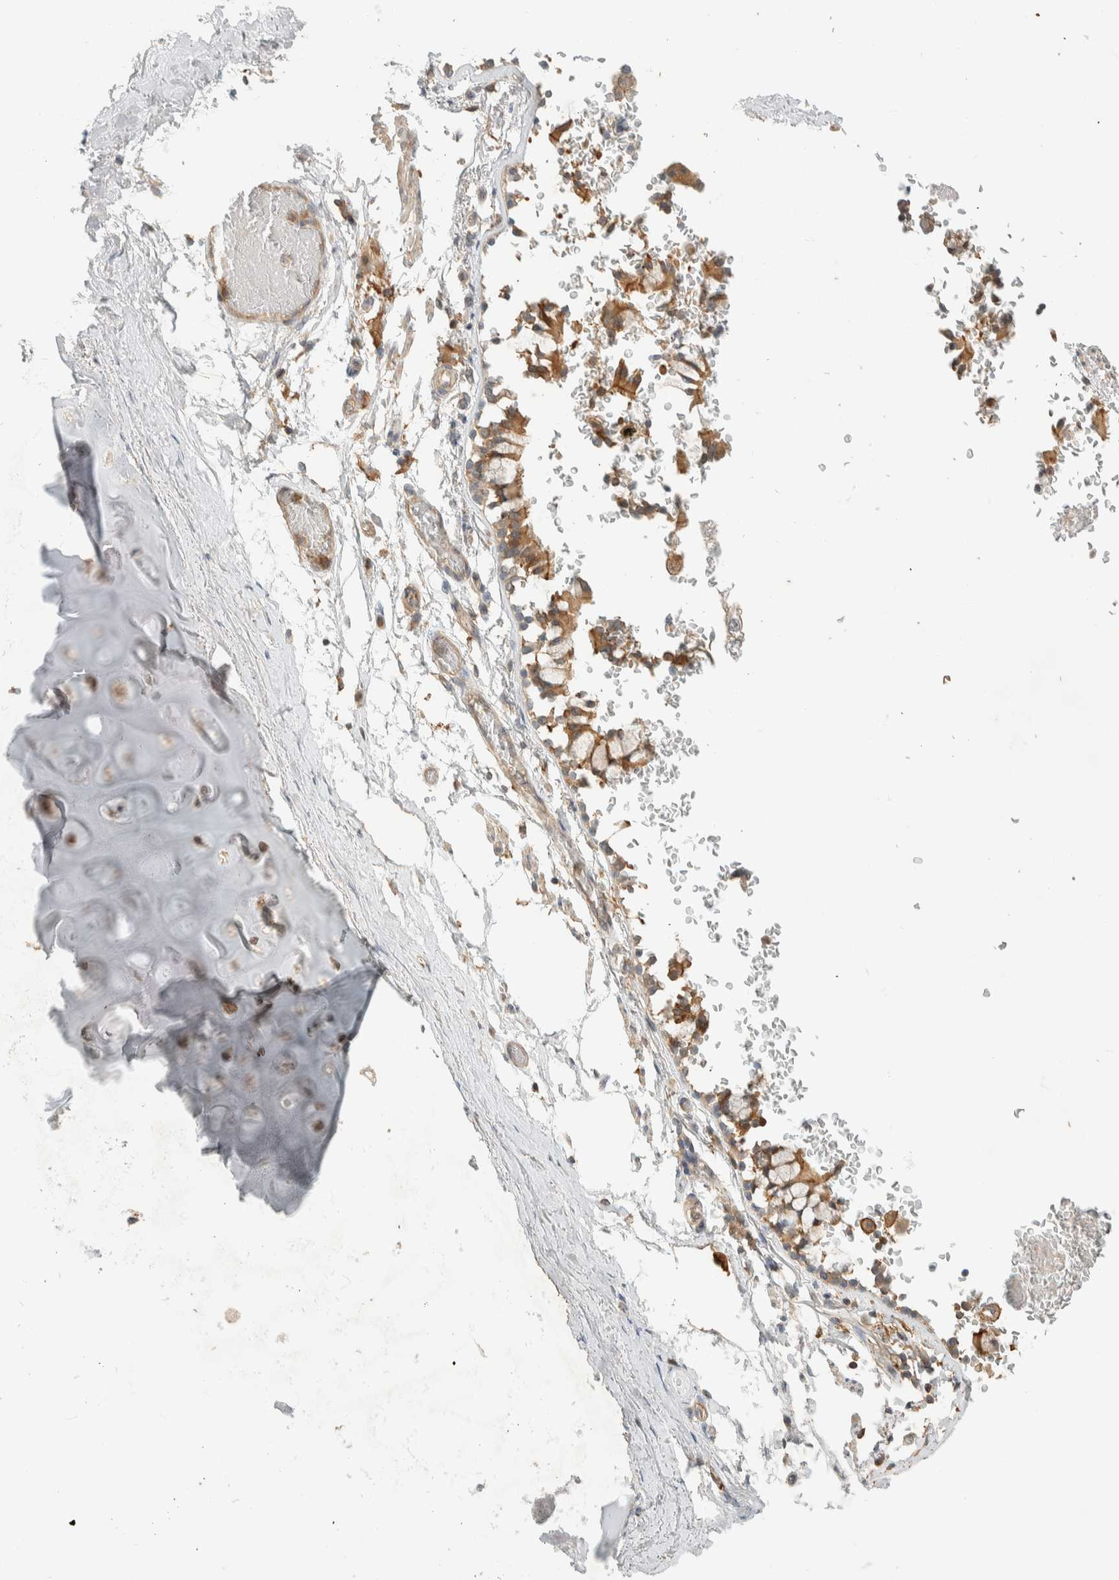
{"staining": {"intensity": "weak", "quantity": "25%-75%", "location": "cytoplasmic/membranous"}, "tissue": "adipose tissue", "cell_type": "Adipocytes", "image_type": "normal", "snomed": [{"axis": "morphology", "description": "Normal tissue, NOS"}, {"axis": "topography", "description": "Cartilage tissue"}, {"axis": "topography", "description": "Lung"}], "caption": "Immunohistochemical staining of benign adipose tissue exhibits 25%-75% levels of weak cytoplasmic/membranous protein positivity in about 25%-75% of adipocytes.", "gene": "RAB11FIP1", "patient": {"sex": "female", "age": 77}}